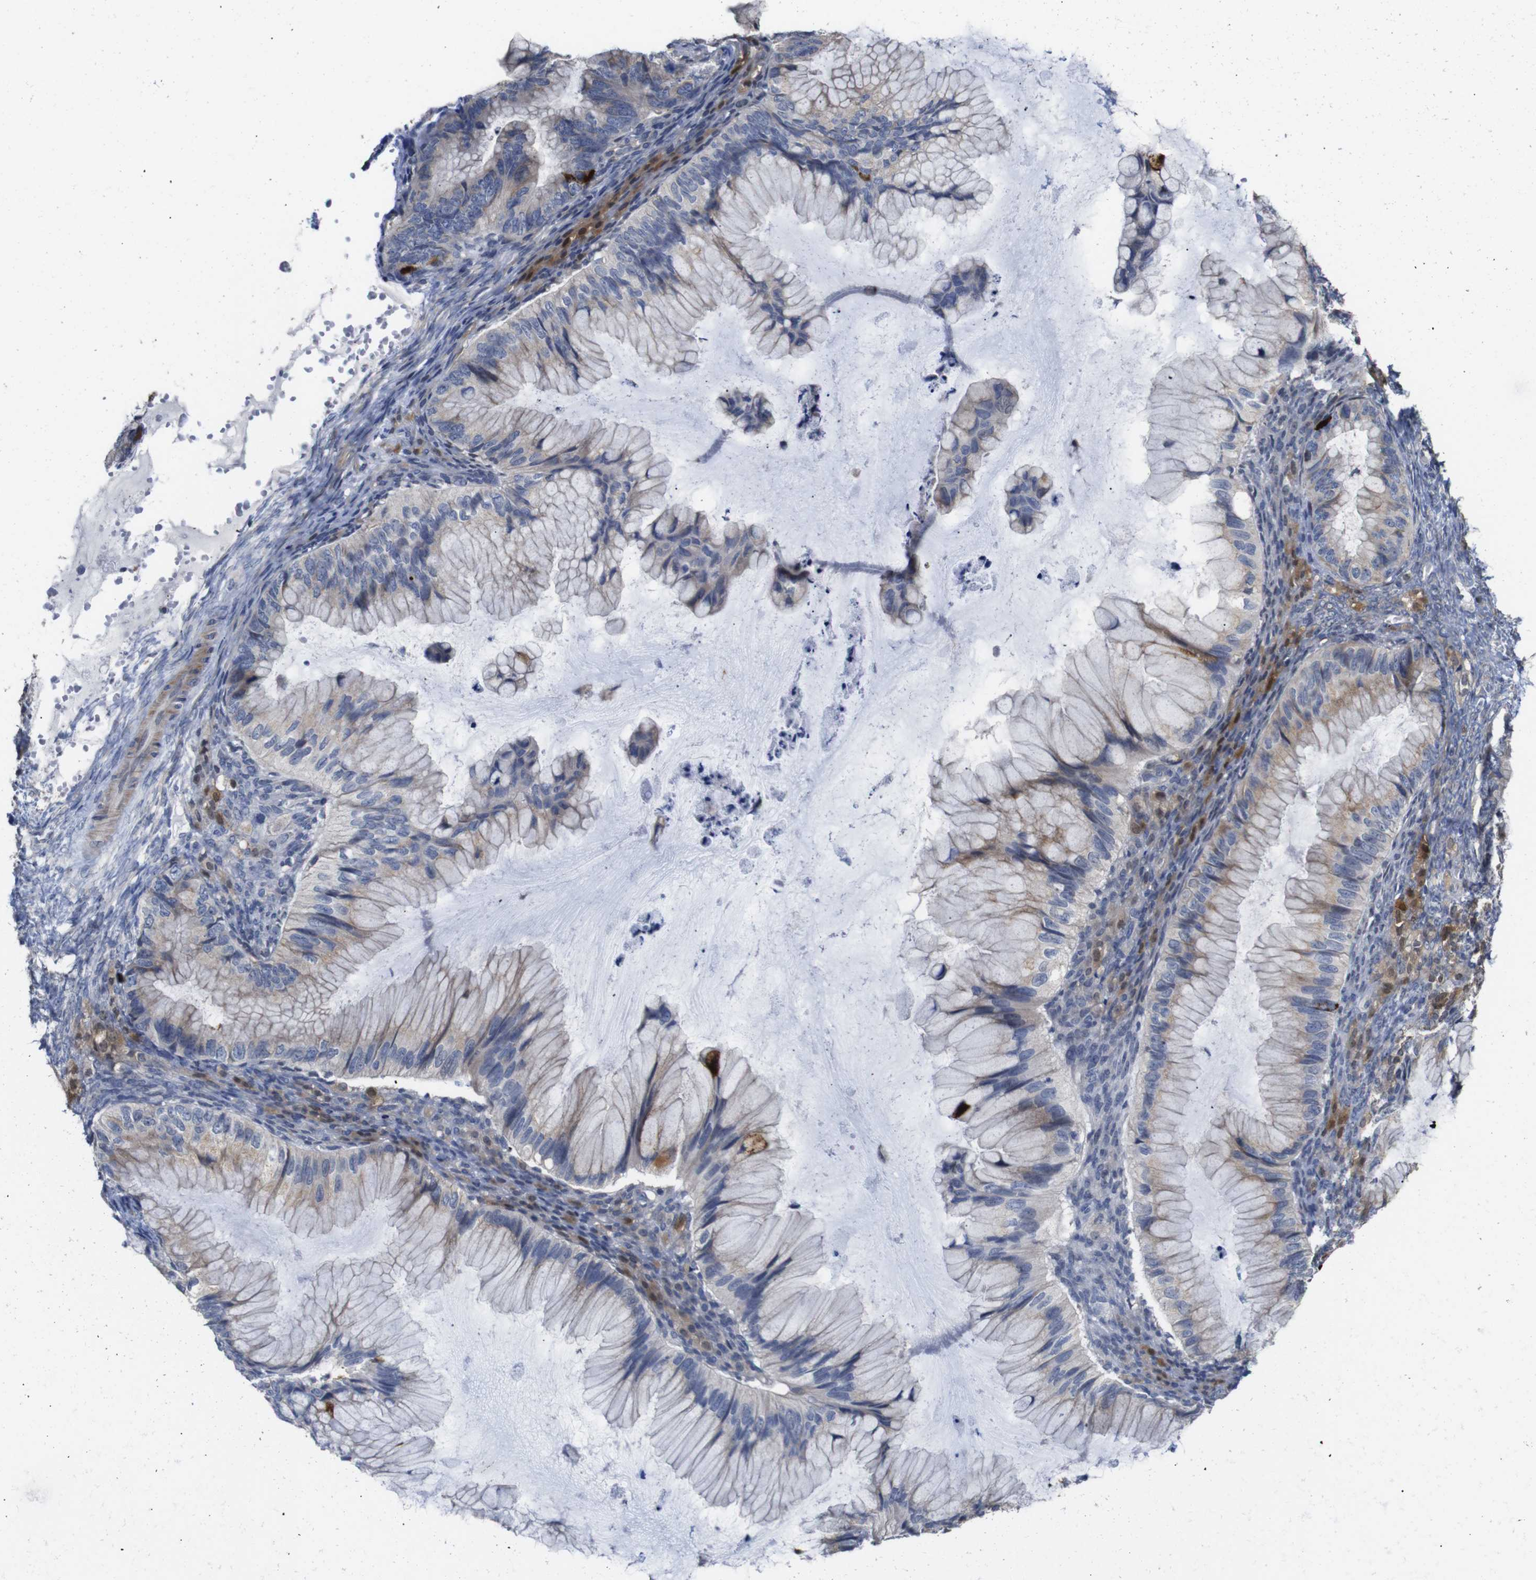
{"staining": {"intensity": "weak", "quantity": "25%-75%", "location": "cytoplasmic/membranous"}, "tissue": "ovarian cancer", "cell_type": "Tumor cells", "image_type": "cancer", "snomed": [{"axis": "morphology", "description": "Cystadenocarcinoma, mucinous, NOS"}, {"axis": "topography", "description": "Ovary"}], "caption": "Immunohistochemical staining of mucinous cystadenocarcinoma (ovarian) demonstrates low levels of weak cytoplasmic/membranous positivity in about 25%-75% of tumor cells.", "gene": "TCEAL9", "patient": {"sex": "female", "age": 36}}